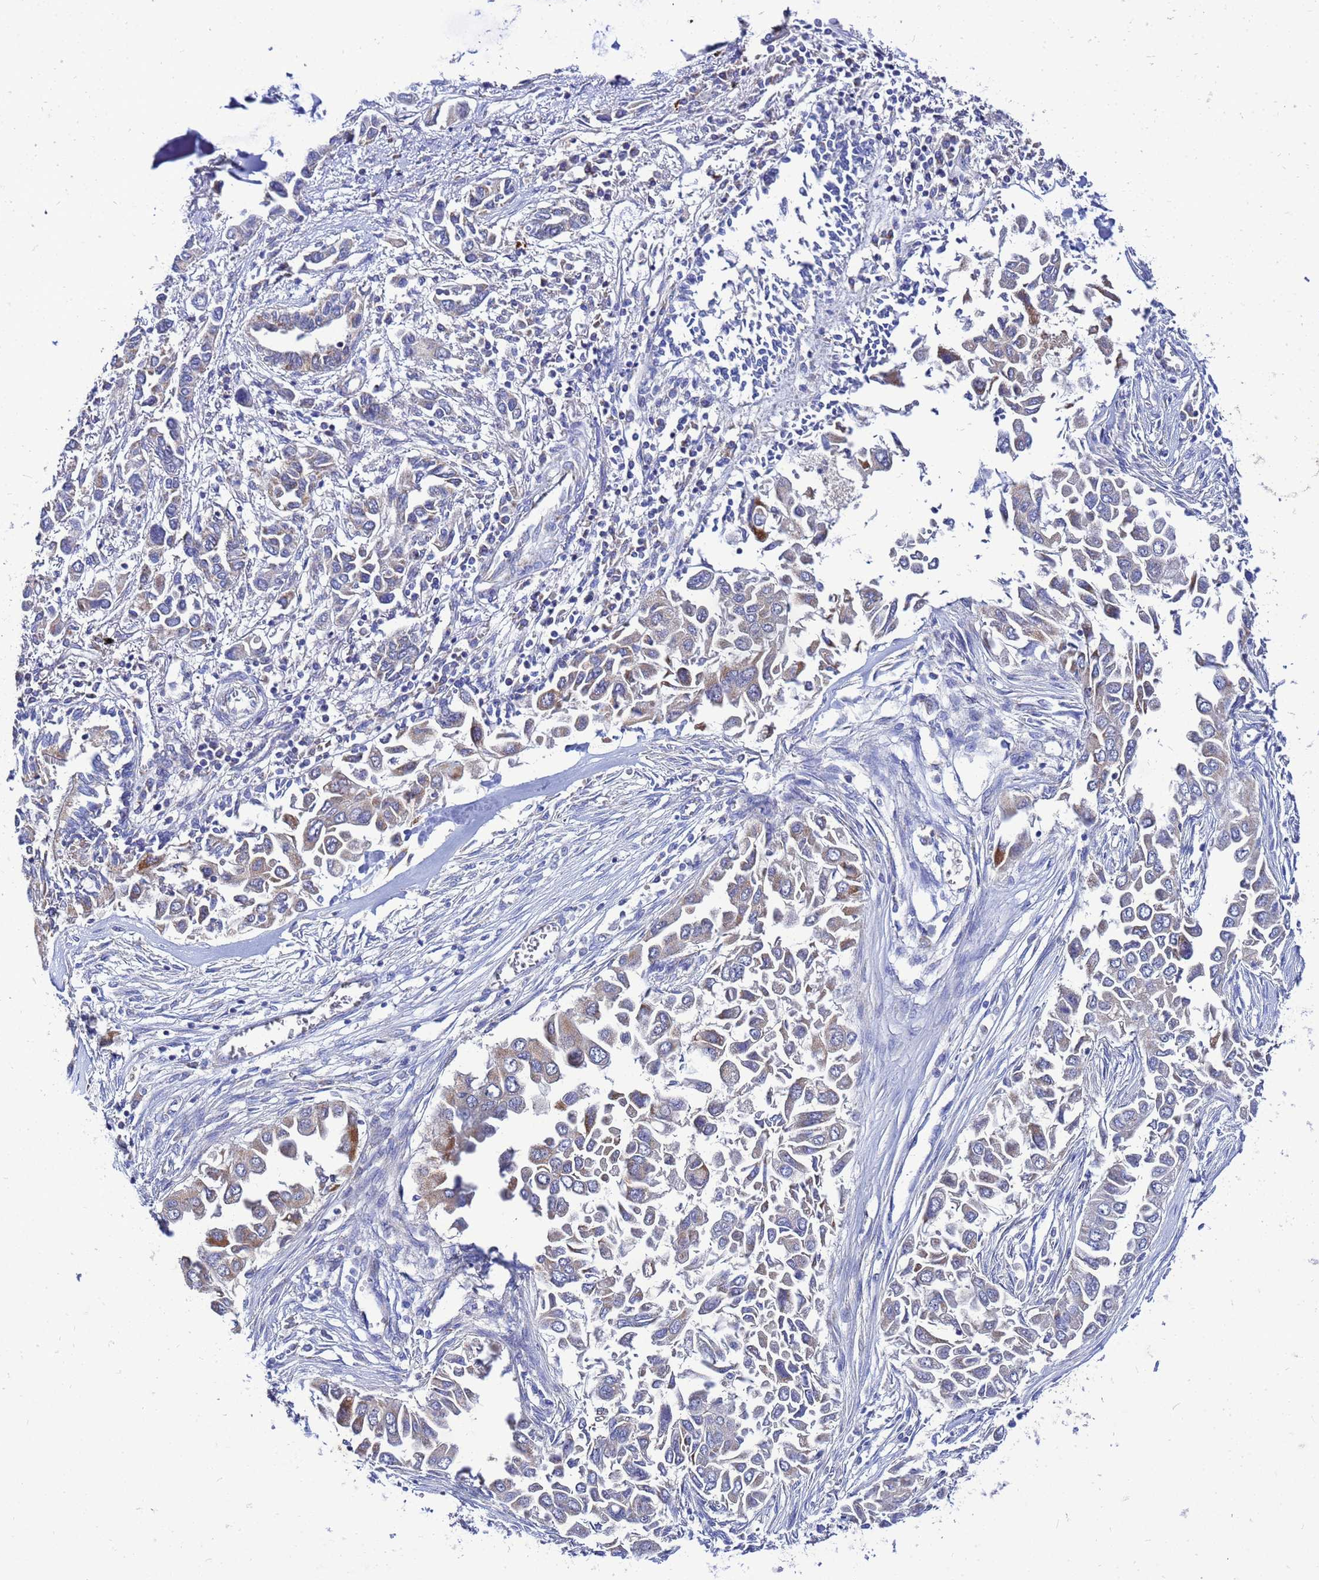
{"staining": {"intensity": "weak", "quantity": "<25%", "location": "cytoplasmic/membranous"}, "tissue": "lung cancer", "cell_type": "Tumor cells", "image_type": "cancer", "snomed": [{"axis": "morphology", "description": "Adenocarcinoma, NOS"}, {"axis": "topography", "description": "Lung"}], "caption": "This is a histopathology image of IHC staining of lung adenocarcinoma, which shows no staining in tumor cells.", "gene": "FAHD2A", "patient": {"sex": "female", "age": 76}}